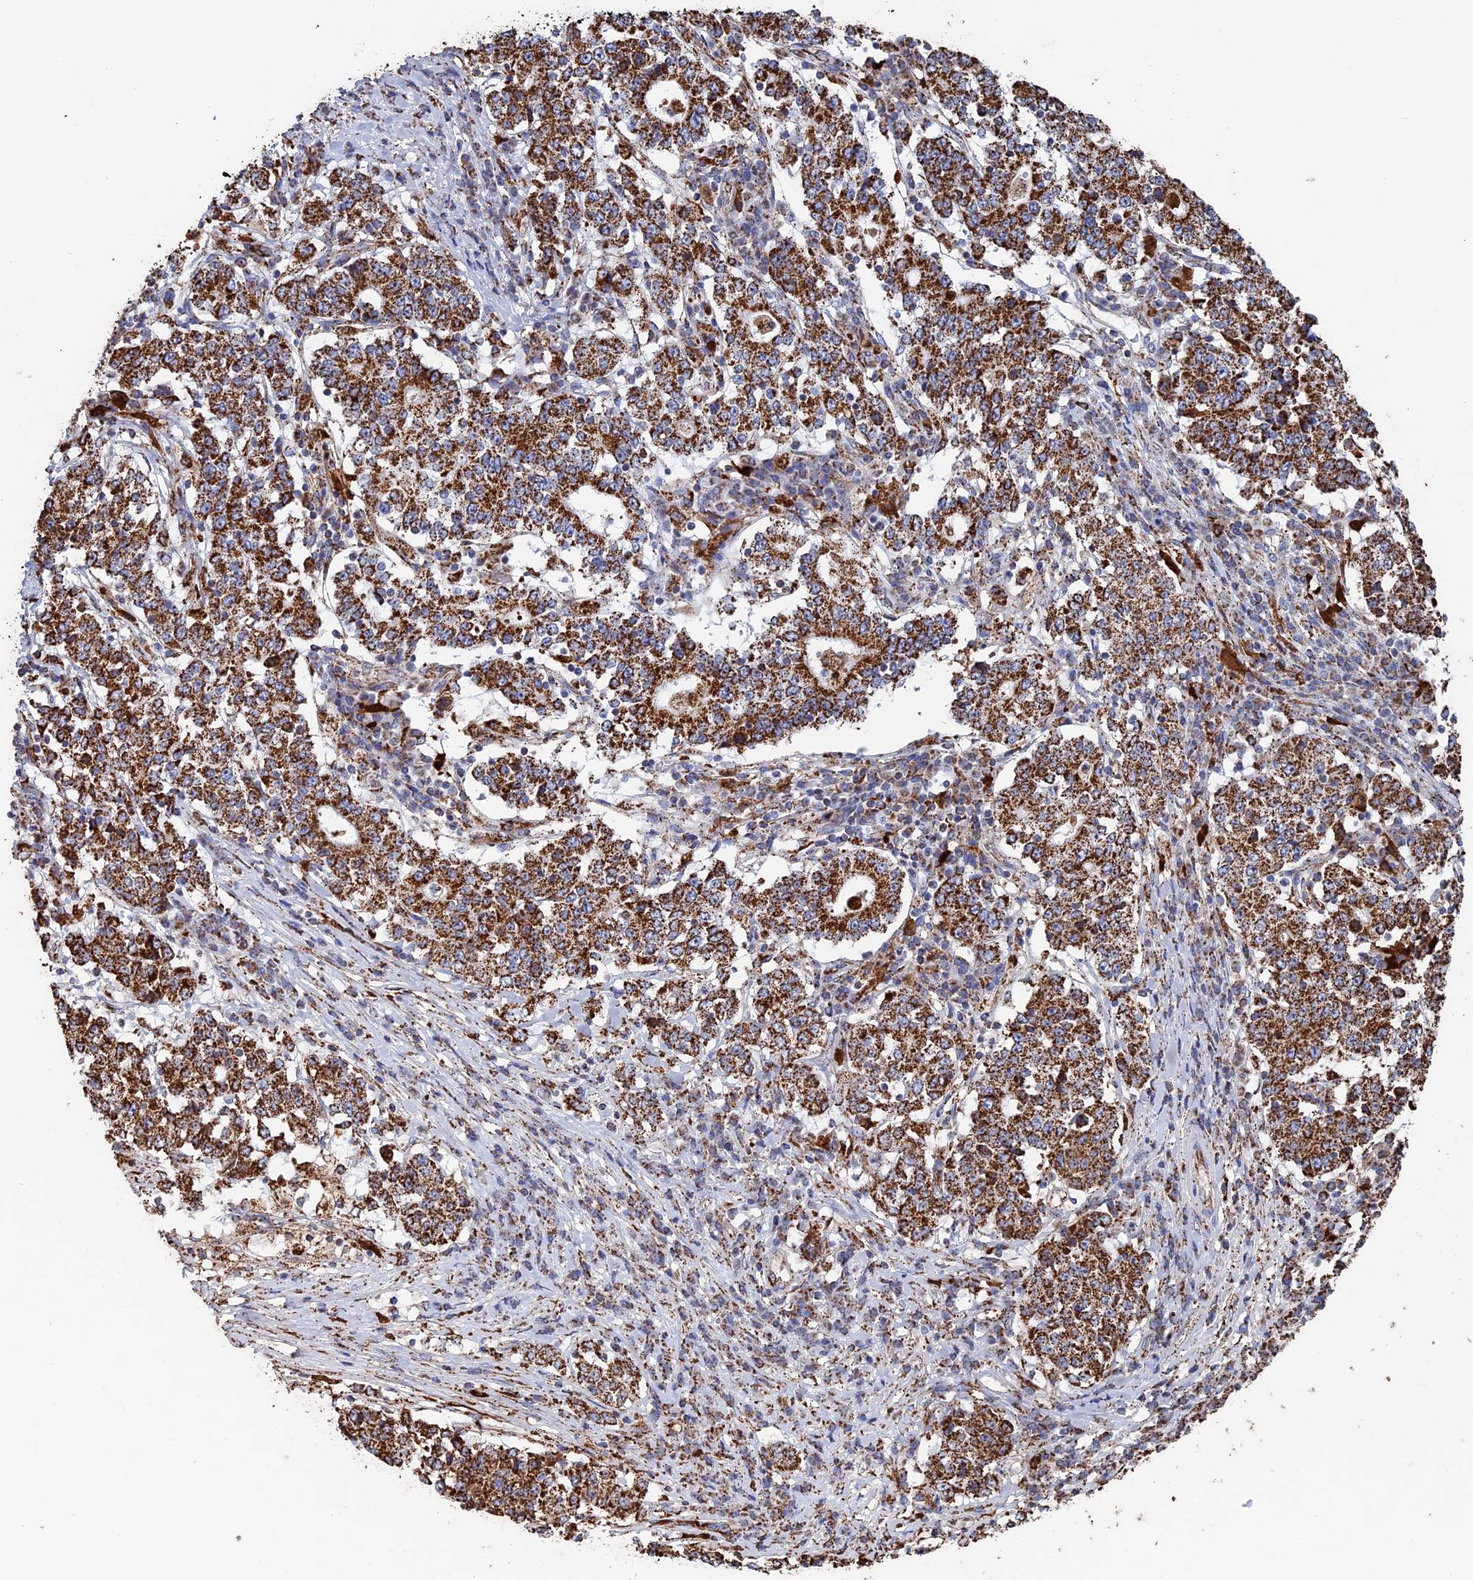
{"staining": {"intensity": "strong", "quantity": ">75%", "location": "cytoplasmic/membranous"}, "tissue": "stomach cancer", "cell_type": "Tumor cells", "image_type": "cancer", "snomed": [{"axis": "morphology", "description": "Adenocarcinoma, NOS"}, {"axis": "topography", "description": "Stomach"}], "caption": "Protein staining by immunohistochemistry displays strong cytoplasmic/membranous positivity in approximately >75% of tumor cells in stomach cancer (adenocarcinoma).", "gene": "SEC24D", "patient": {"sex": "male", "age": 59}}